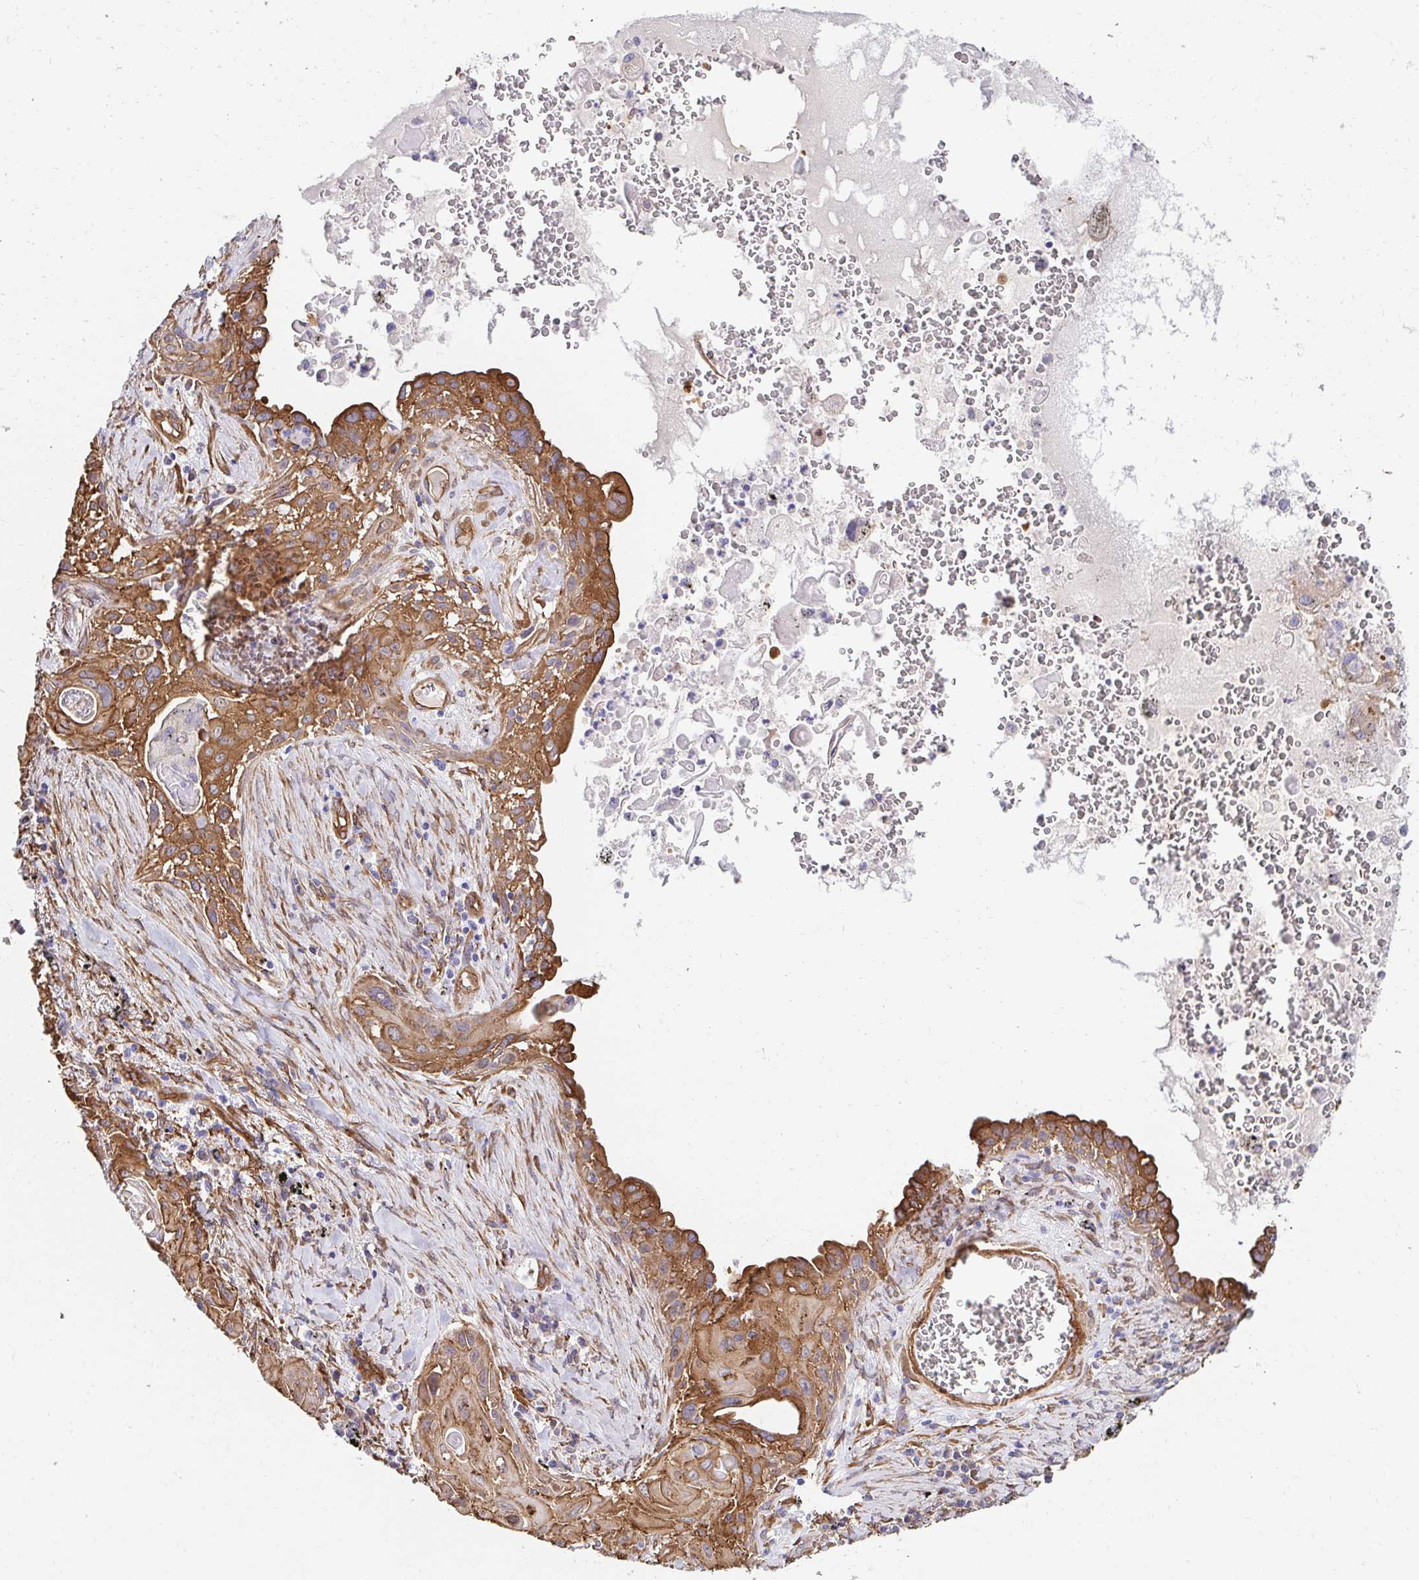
{"staining": {"intensity": "moderate", "quantity": ">75%", "location": "cytoplasmic/membranous"}, "tissue": "lung cancer", "cell_type": "Tumor cells", "image_type": "cancer", "snomed": [{"axis": "morphology", "description": "Squamous cell carcinoma, NOS"}, {"axis": "topography", "description": "Lung"}], "caption": "Human lung cancer (squamous cell carcinoma) stained with a protein marker displays moderate staining in tumor cells.", "gene": "CTTN", "patient": {"sex": "male", "age": 79}}